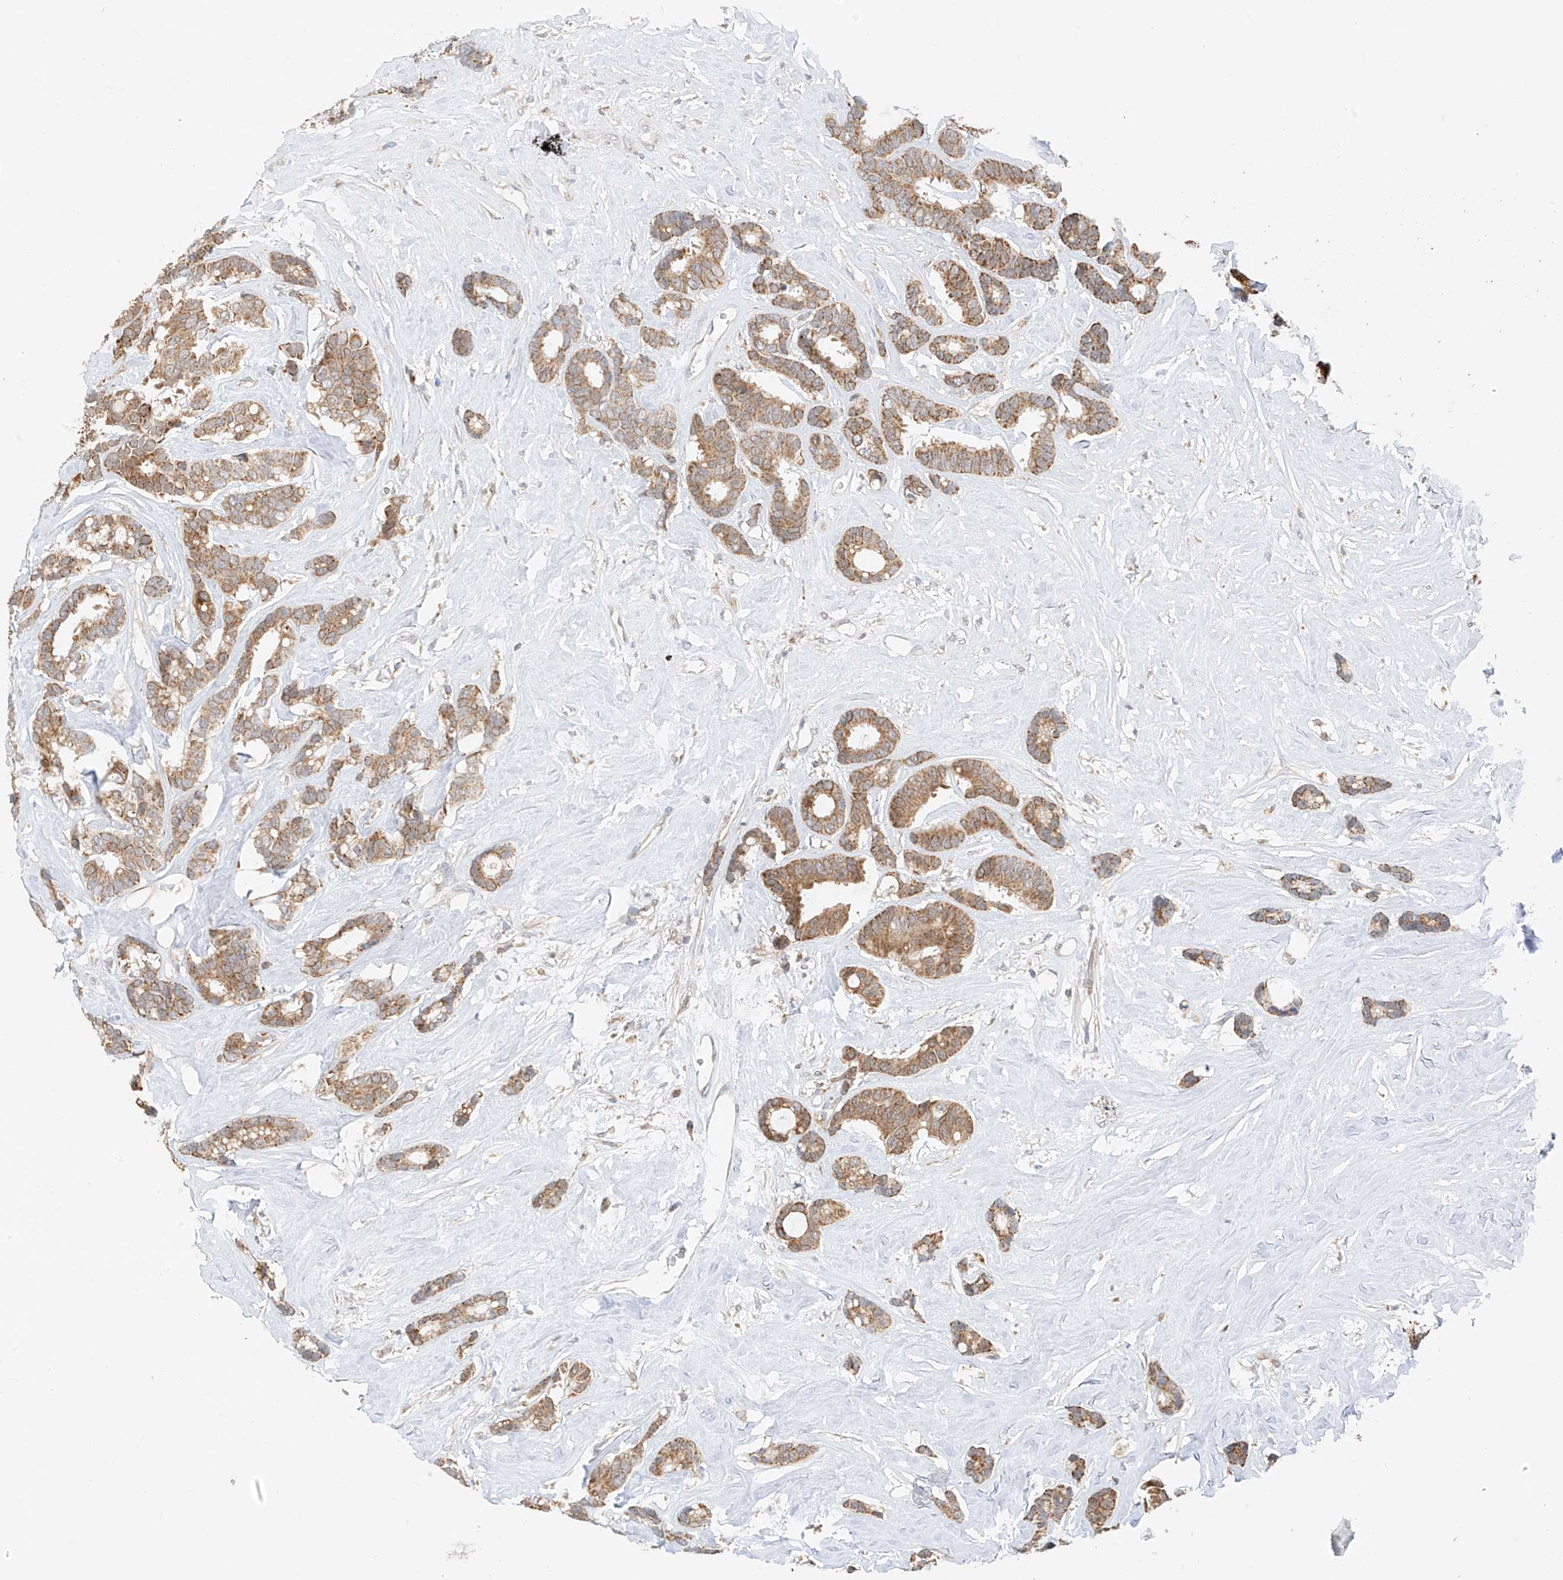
{"staining": {"intensity": "moderate", "quantity": ">75%", "location": "cytoplasmic/membranous"}, "tissue": "breast cancer", "cell_type": "Tumor cells", "image_type": "cancer", "snomed": [{"axis": "morphology", "description": "Duct carcinoma"}, {"axis": "topography", "description": "Breast"}], "caption": "High-power microscopy captured an IHC micrograph of breast invasive ductal carcinoma, revealing moderate cytoplasmic/membranous positivity in approximately >75% of tumor cells. The staining is performed using DAB brown chromogen to label protein expression. The nuclei are counter-stained blue using hematoxylin.", "gene": "PPA2", "patient": {"sex": "female", "age": 87}}